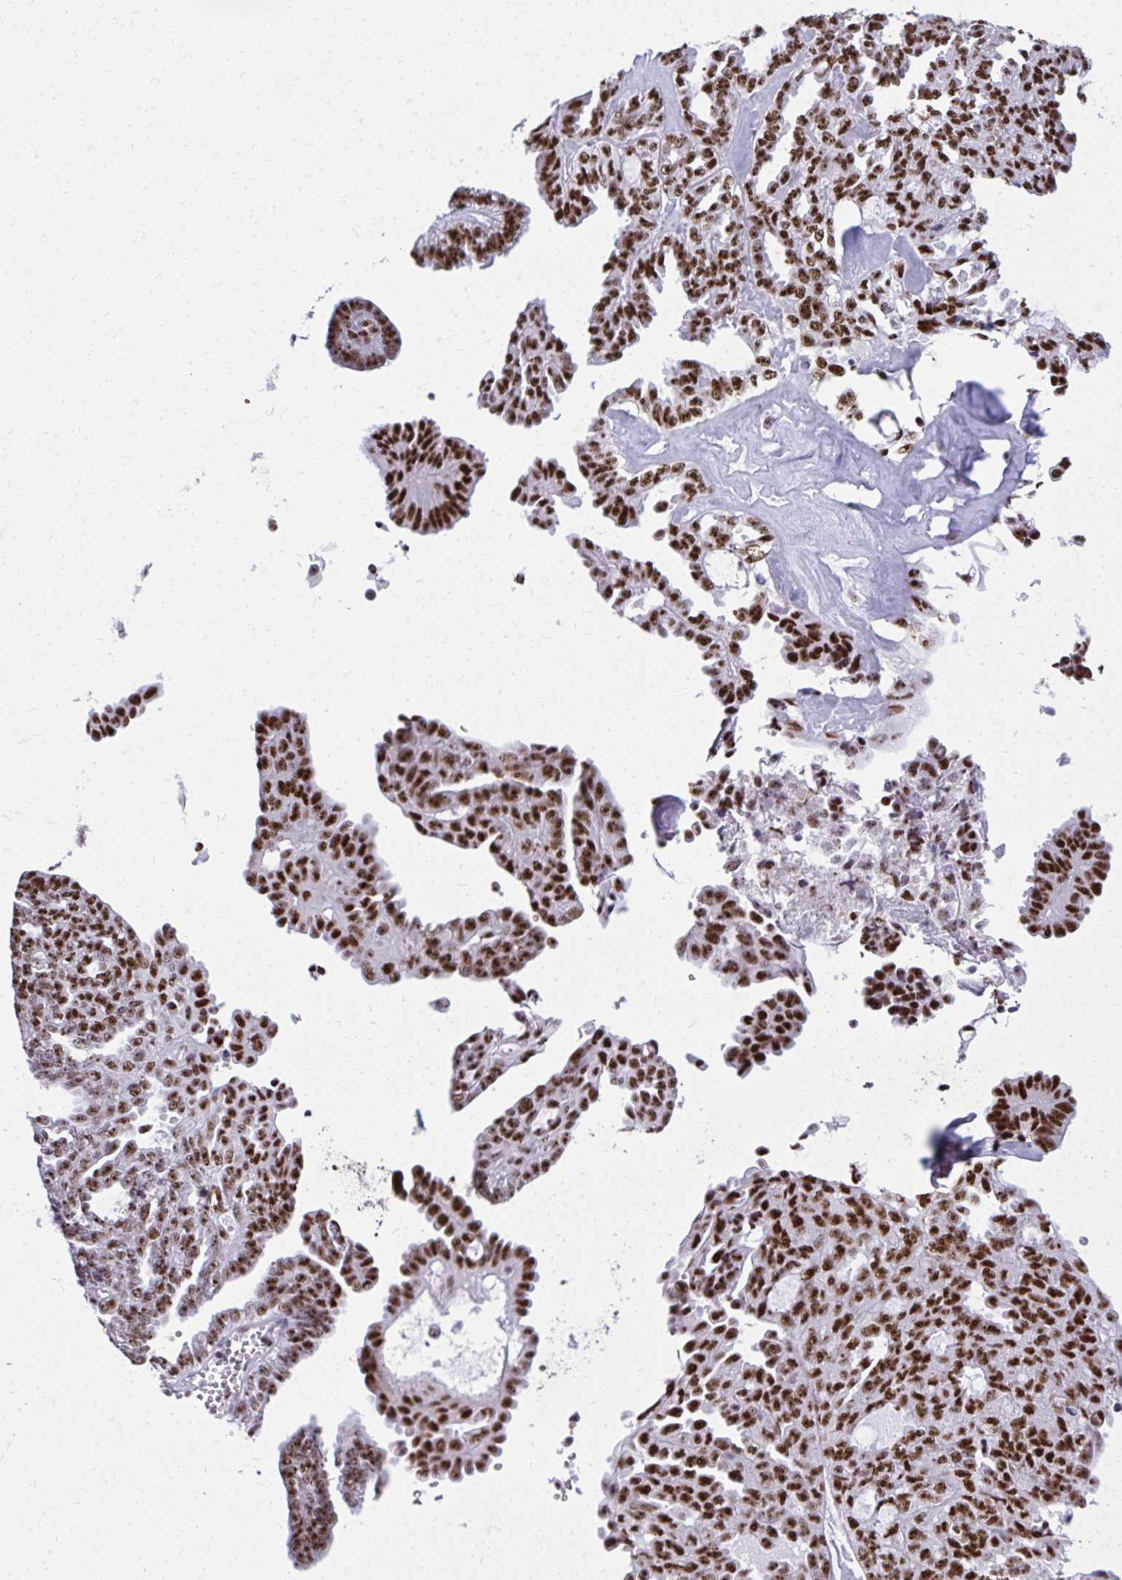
{"staining": {"intensity": "strong", "quantity": ">75%", "location": "nuclear"}, "tissue": "ovarian cancer", "cell_type": "Tumor cells", "image_type": "cancer", "snomed": [{"axis": "morphology", "description": "Cystadenocarcinoma, serous, NOS"}, {"axis": "topography", "description": "Ovary"}], "caption": "Protein expression analysis of human ovarian cancer reveals strong nuclear staining in about >75% of tumor cells.", "gene": "PELP1", "patient": {"sex": "female", "age": 71}}